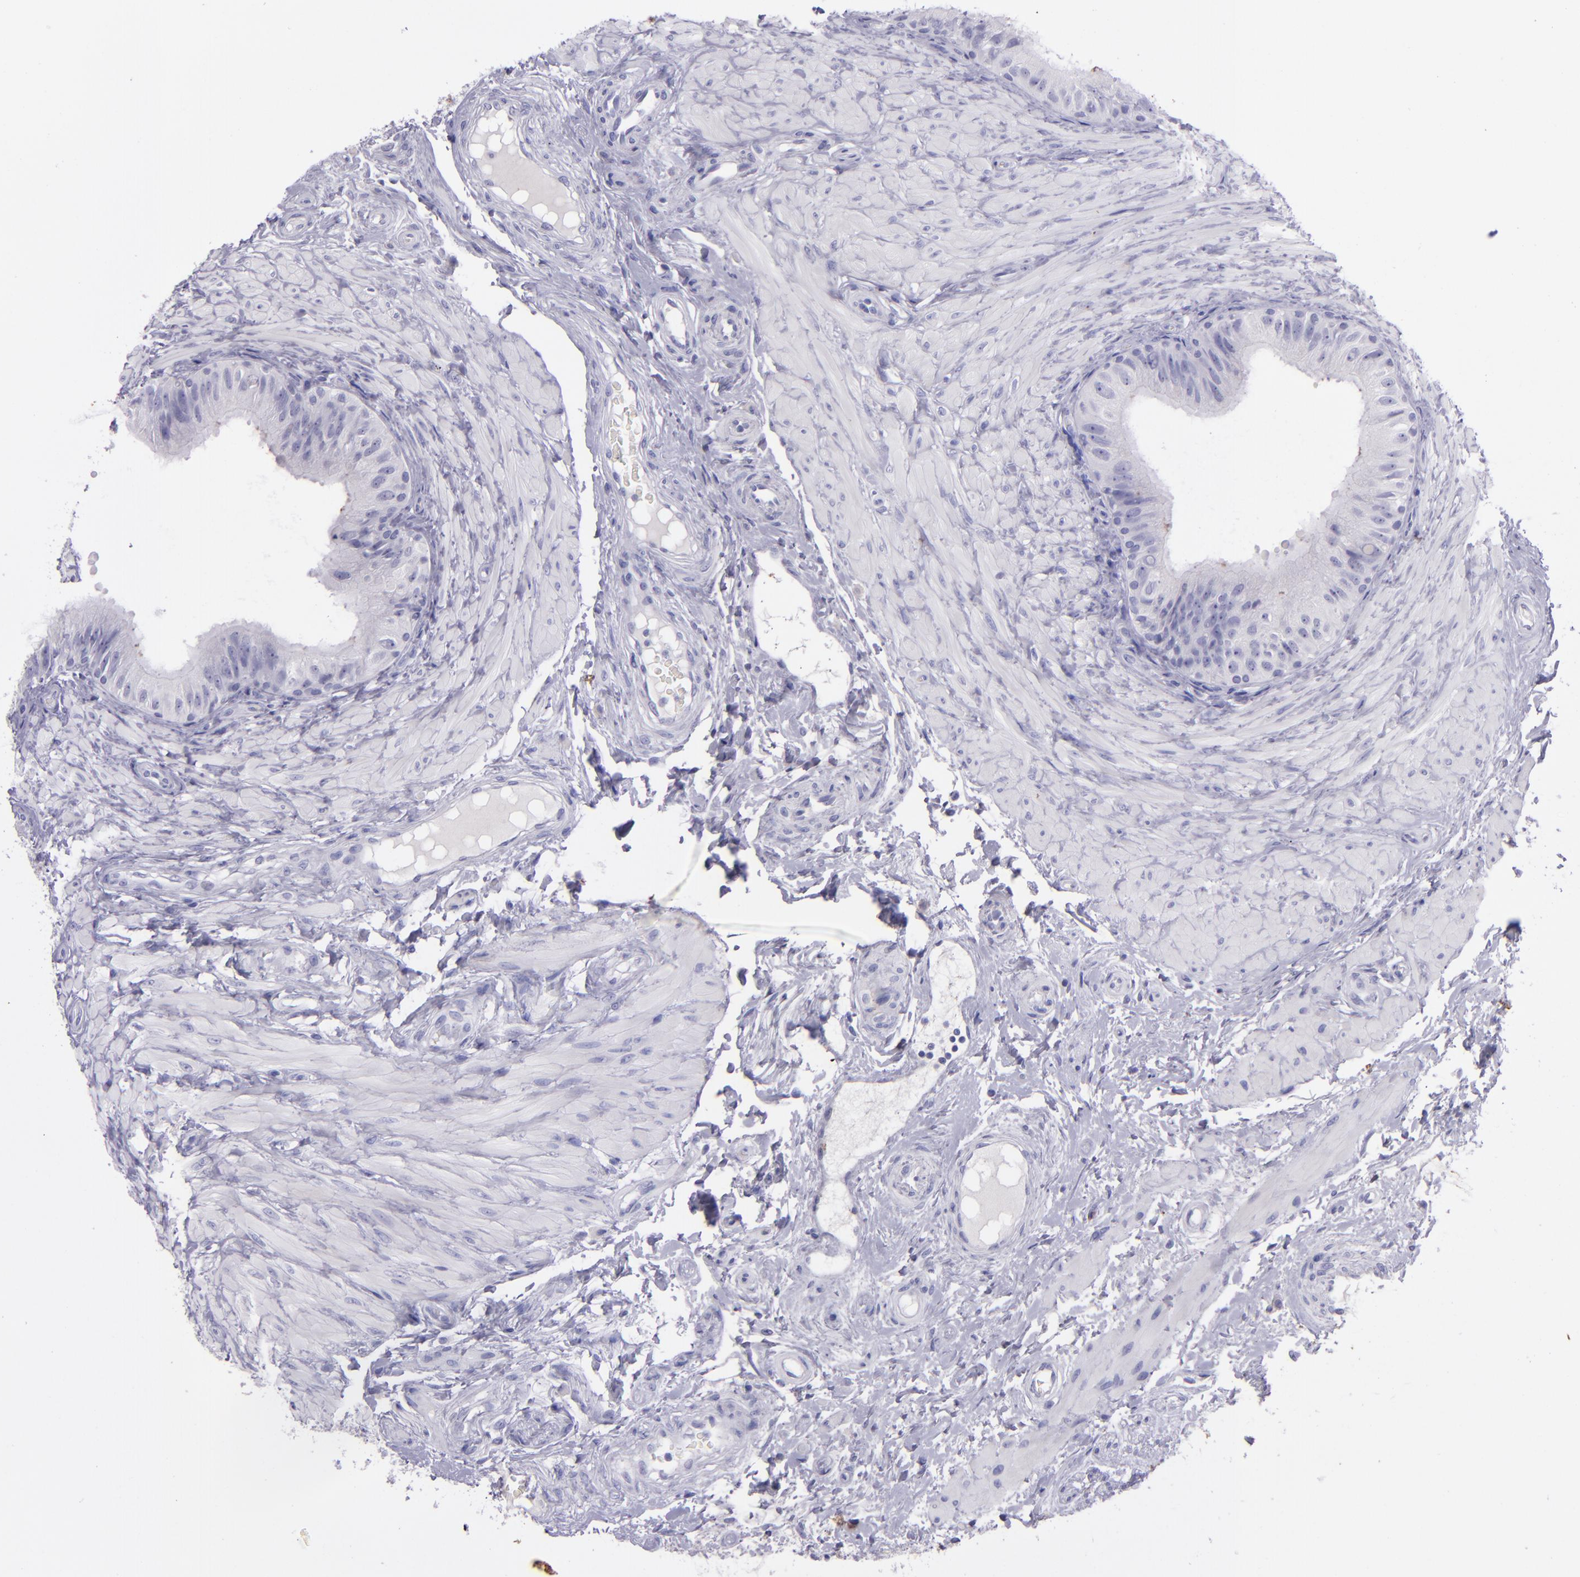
{"staining": {"intensity": "negative", "quantity": "none", "location": "none"}, "tissue": "epididymis", "cell_type": "Glandular cells", "image_type": "normal", "snomed": [{"axis": "morphology", "description": "Normal tissue, NOS"}, {"axis": "topography", "description": "Epididymis"}], "caption": "A high-resolution histopathology image shows immunohistochemistry staining of unremarkable epididymis, which demonstrates no significant expression in glandular cells. (DAB (3,3'-diaminobenzidine) IHC, high magnification).", "gene": "TNNT3", "patient": {"sex": "male", "age": 68}}